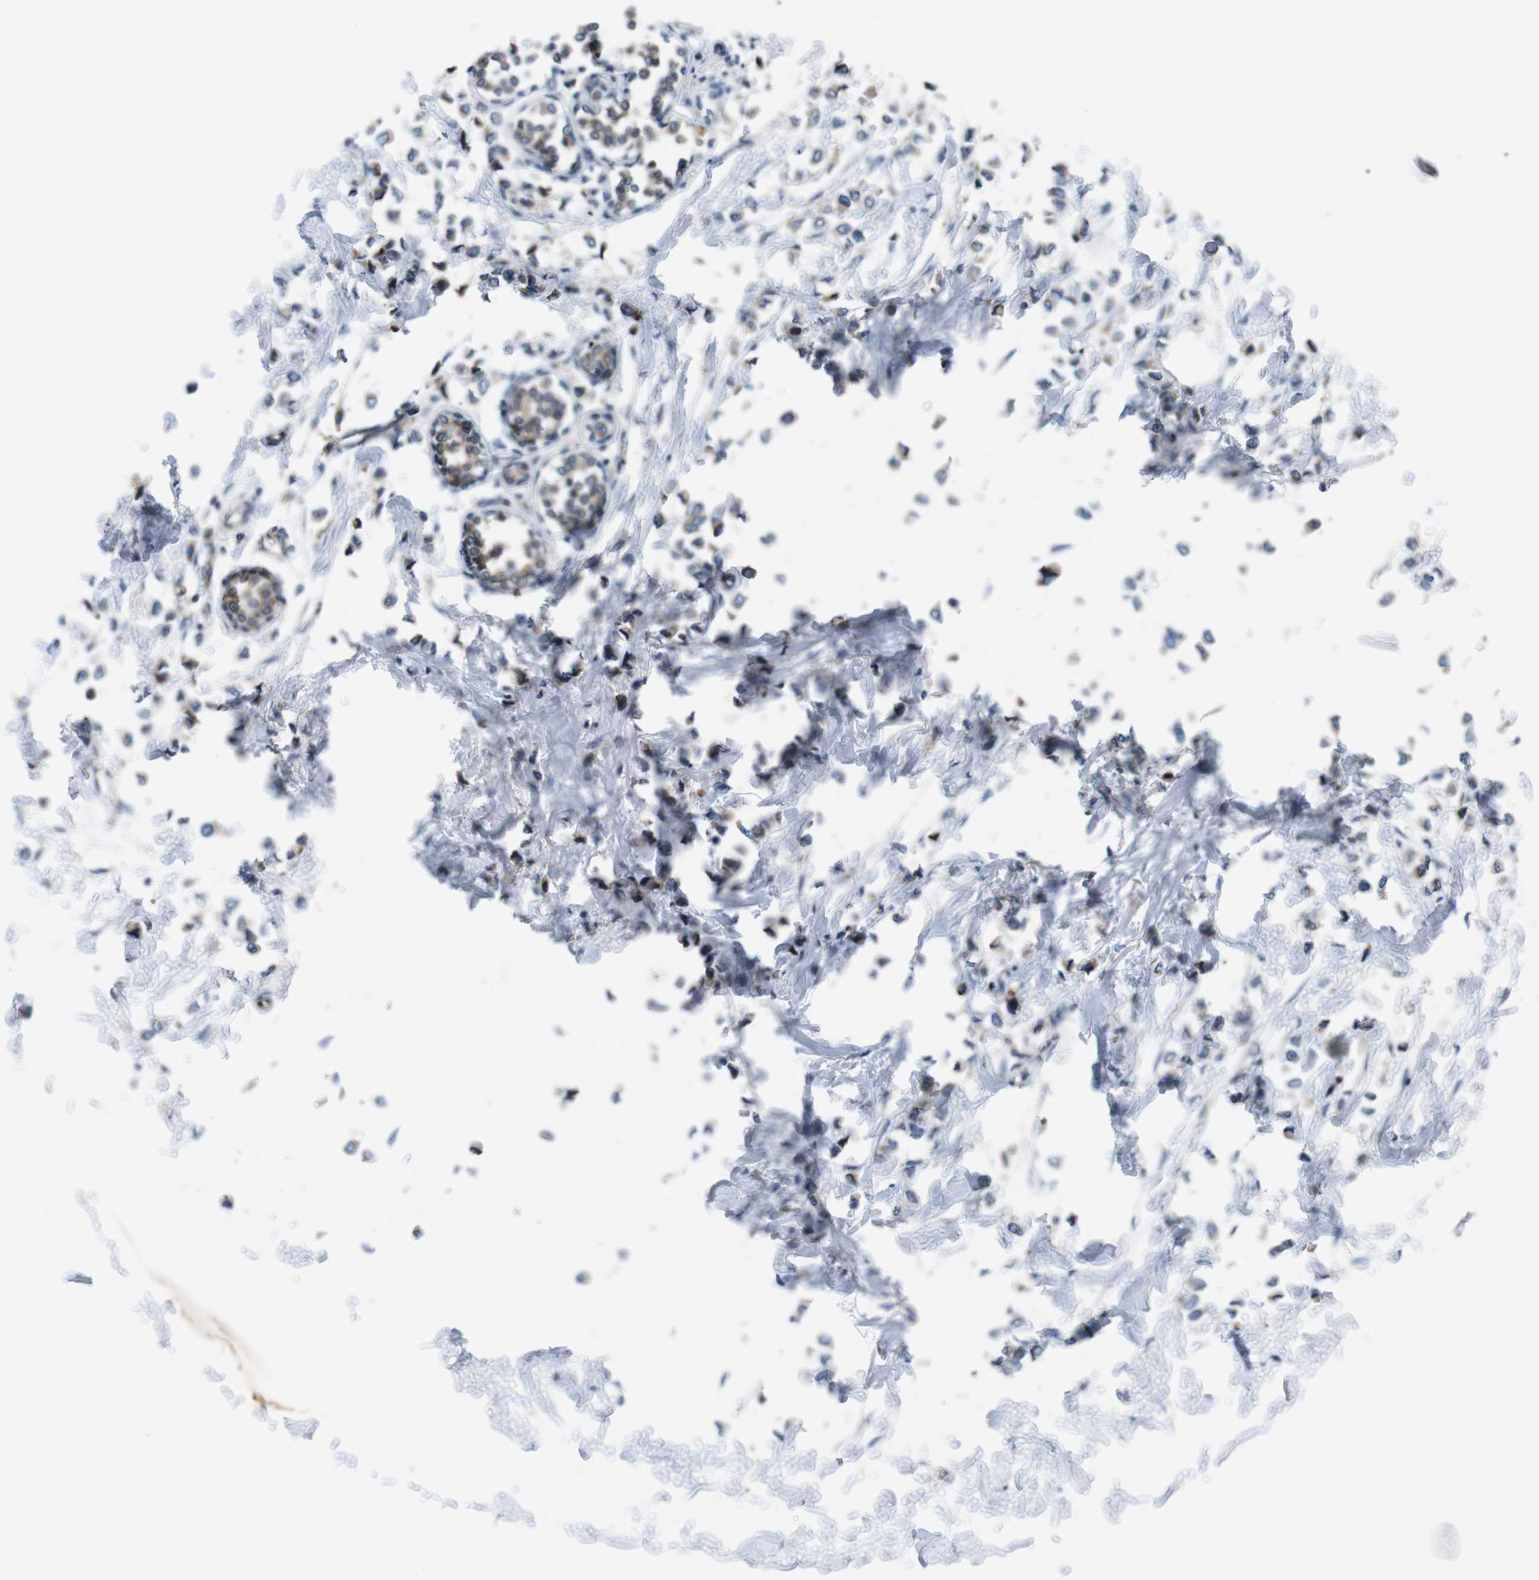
{"staining": {"intensity": "moderate", "quantity": ">75%", "location": "cytoplasmic/membranous"}, "tissue": "breast cancer", "cell_type": "Tumor cells", "image_type": "cancer", "snomed": [{"axis": "morphology", "description": "Lobular carcinoma"}, {"axis": "topography", "description": "Breast"}], "caption": "A brown stain highlights moderate cytoplasmic/membranous expression of a protein in human breast cancer (lobular carcinoma) tumor cells.", "gene": "JAK1", "patient": {"sex": "female", "age": 51}}